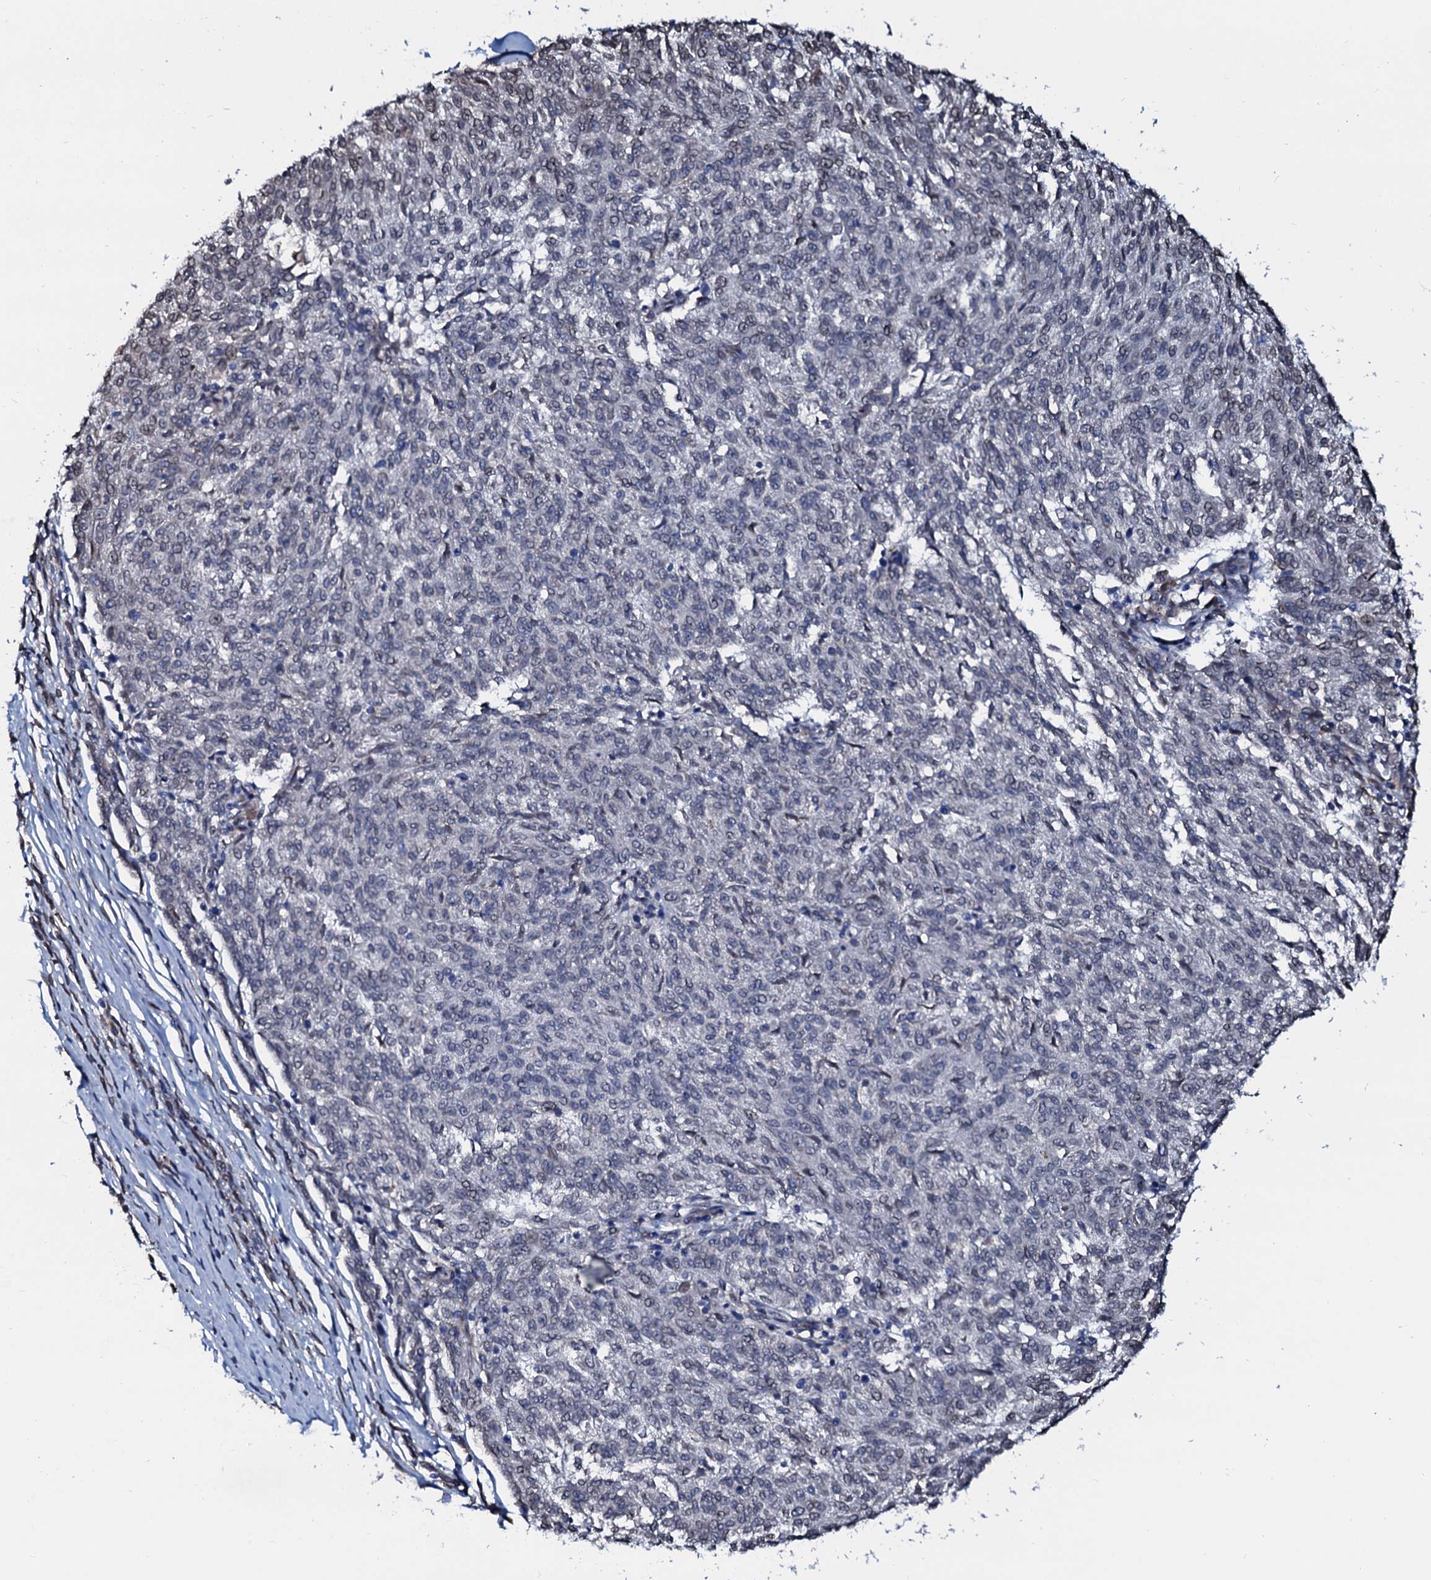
{"staining": {"intensity": "negative", "quantity": "none", "location": "none"}, "tissue": "melanoma", "cell_type": "Tumor cells", "image_type": "cancer", "snomed": [{"axis": "morphology", "description": "Malignant melanoma, NOS"}, {"axis": "topography", "description": "Skin"}], "caption": "There is no significant positivity in tumor cells of melanoma.", "gene": "NRP2", "patient": {"sex": "female", "age": 72}}